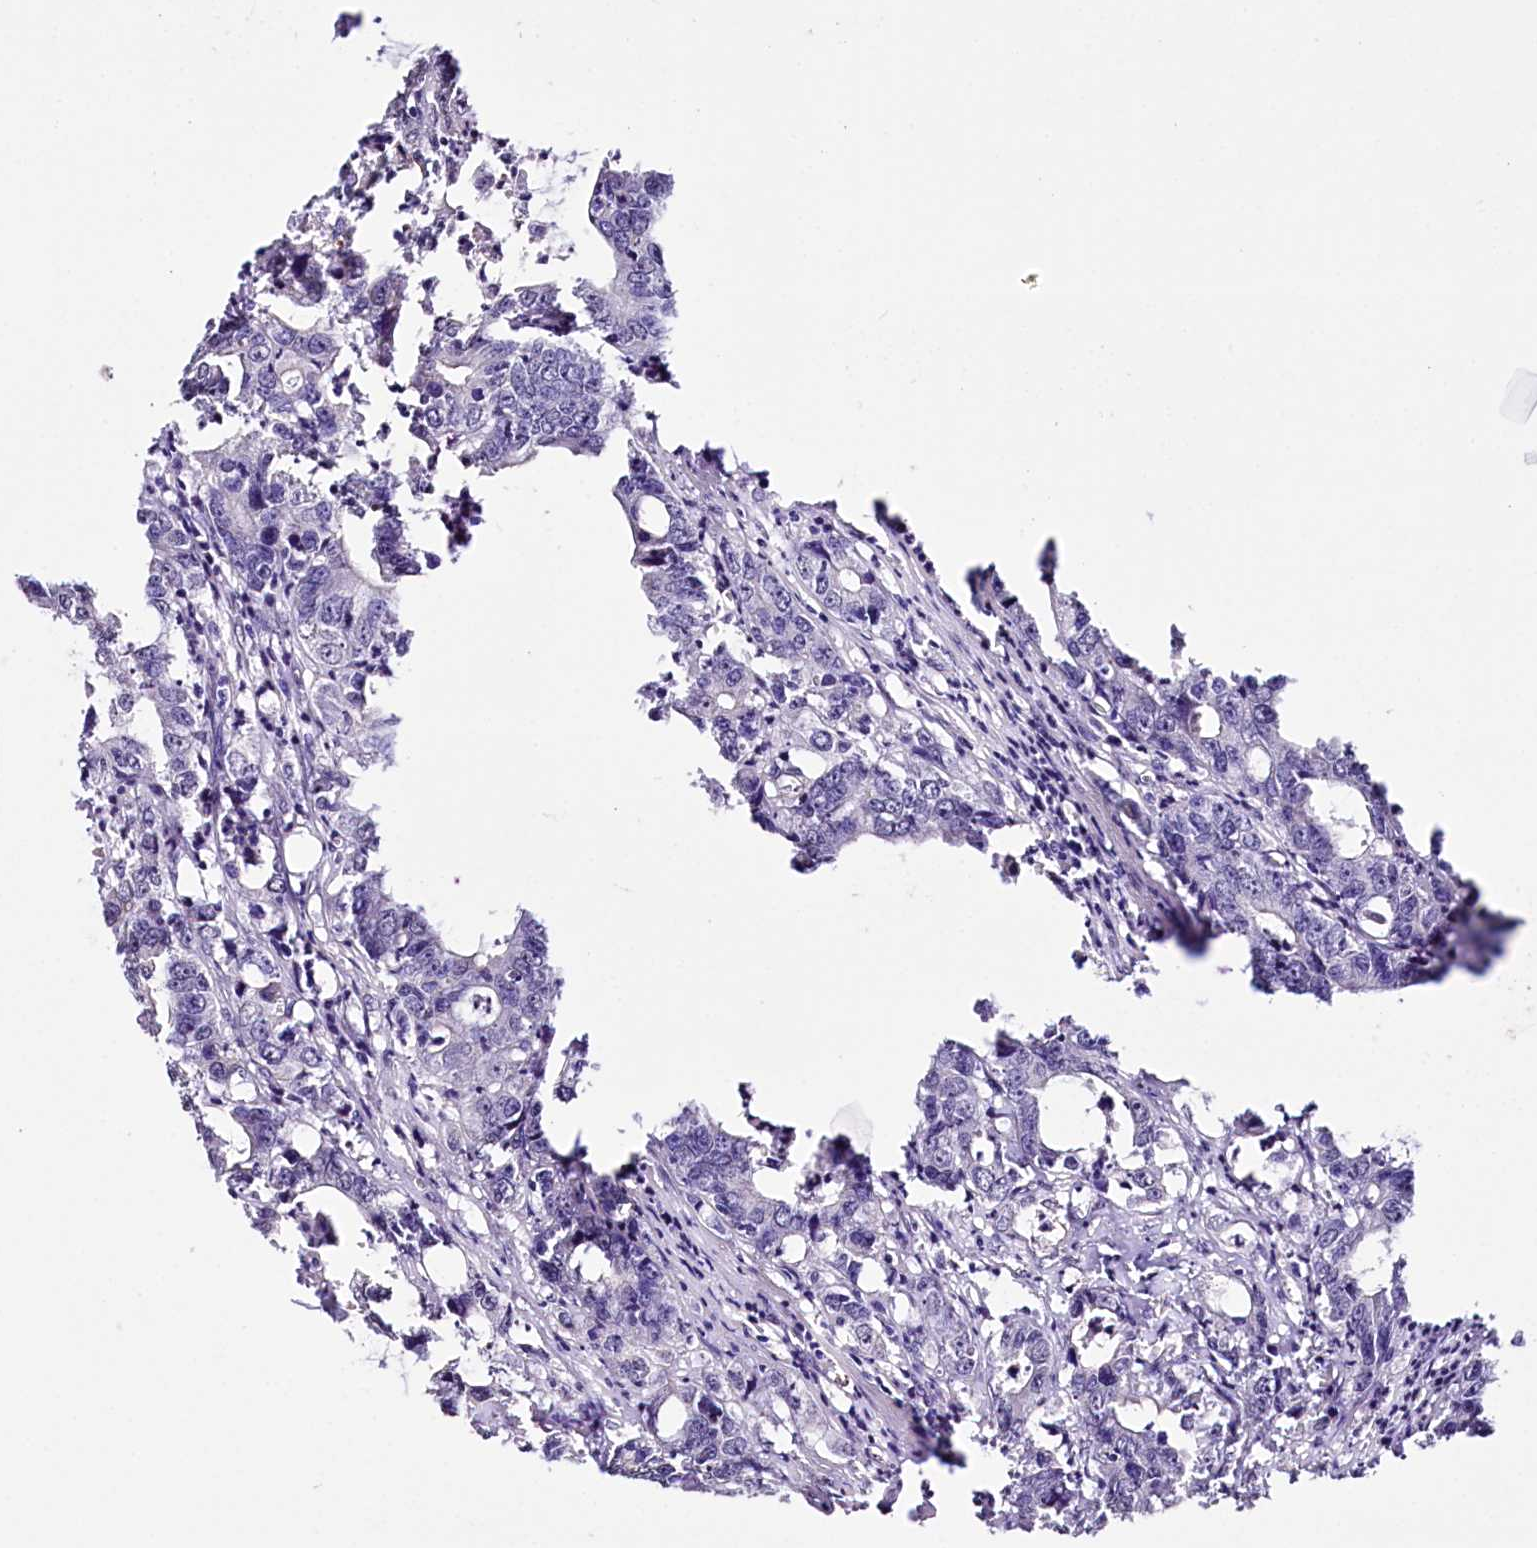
{"staining": {"intensity": "negative", "quantity": "none", "location": "none"}, "tissue": "colorectal cancer", "cell_type": "Tumor cells", "image_type": "cancer", "snomed": [{"axis": "morphology", "description": "Adenocarcinoma, NOS"}, {"axis": "topography", "description": "Colon"}], "caption": "A high-resolution micrograph shows immunohistochemistry staining of adenocarcinoma (colorectal), which reveals no significant staining in tumor cells.", "gene": "ST7", "patient": {"sex": "female", "age": 75}}